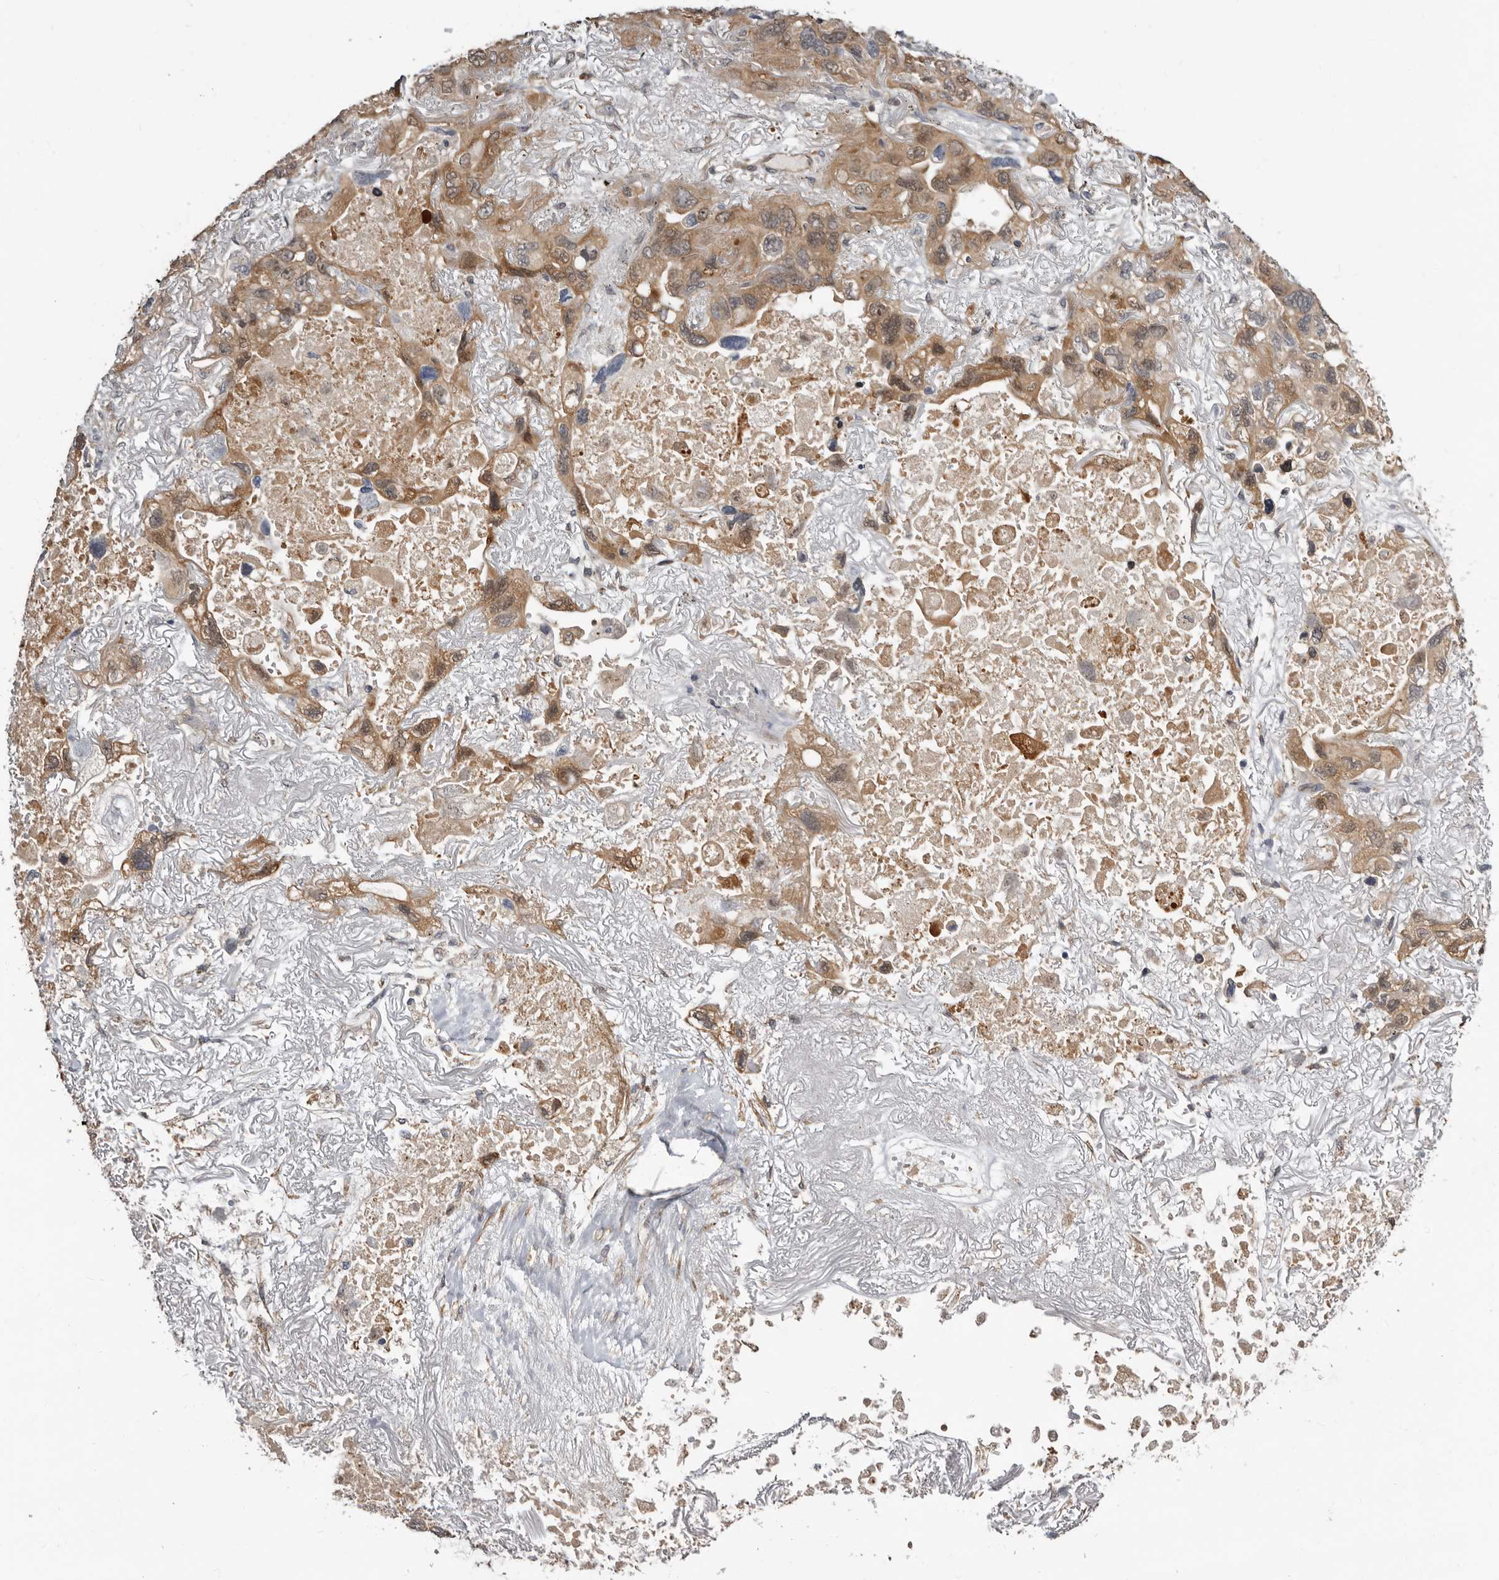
{"staining": {"intensity": "moderate", "quantity": ">75%", "location": "cytoplasmic/membranous"}, "tissue": "lung cancer", "cell_type": "Tumor cells", "image_type": "cancer", "snomed": [{"axis": "morphology", "description": "Squamous cell carcinoma, NOS"}, {"axis": "topography", "description": "Lung"}], "caption": "An immunohistochemistry (IHC) image of neoplastic tissue is shown. Protein staining in brown labels moderate cytoplasmic/membranous positivity in lung cancer (squamous cell carcinoma) within tumor cells.", "gene": "SBDS", "patient": {"sex": "female", "age": 73}}